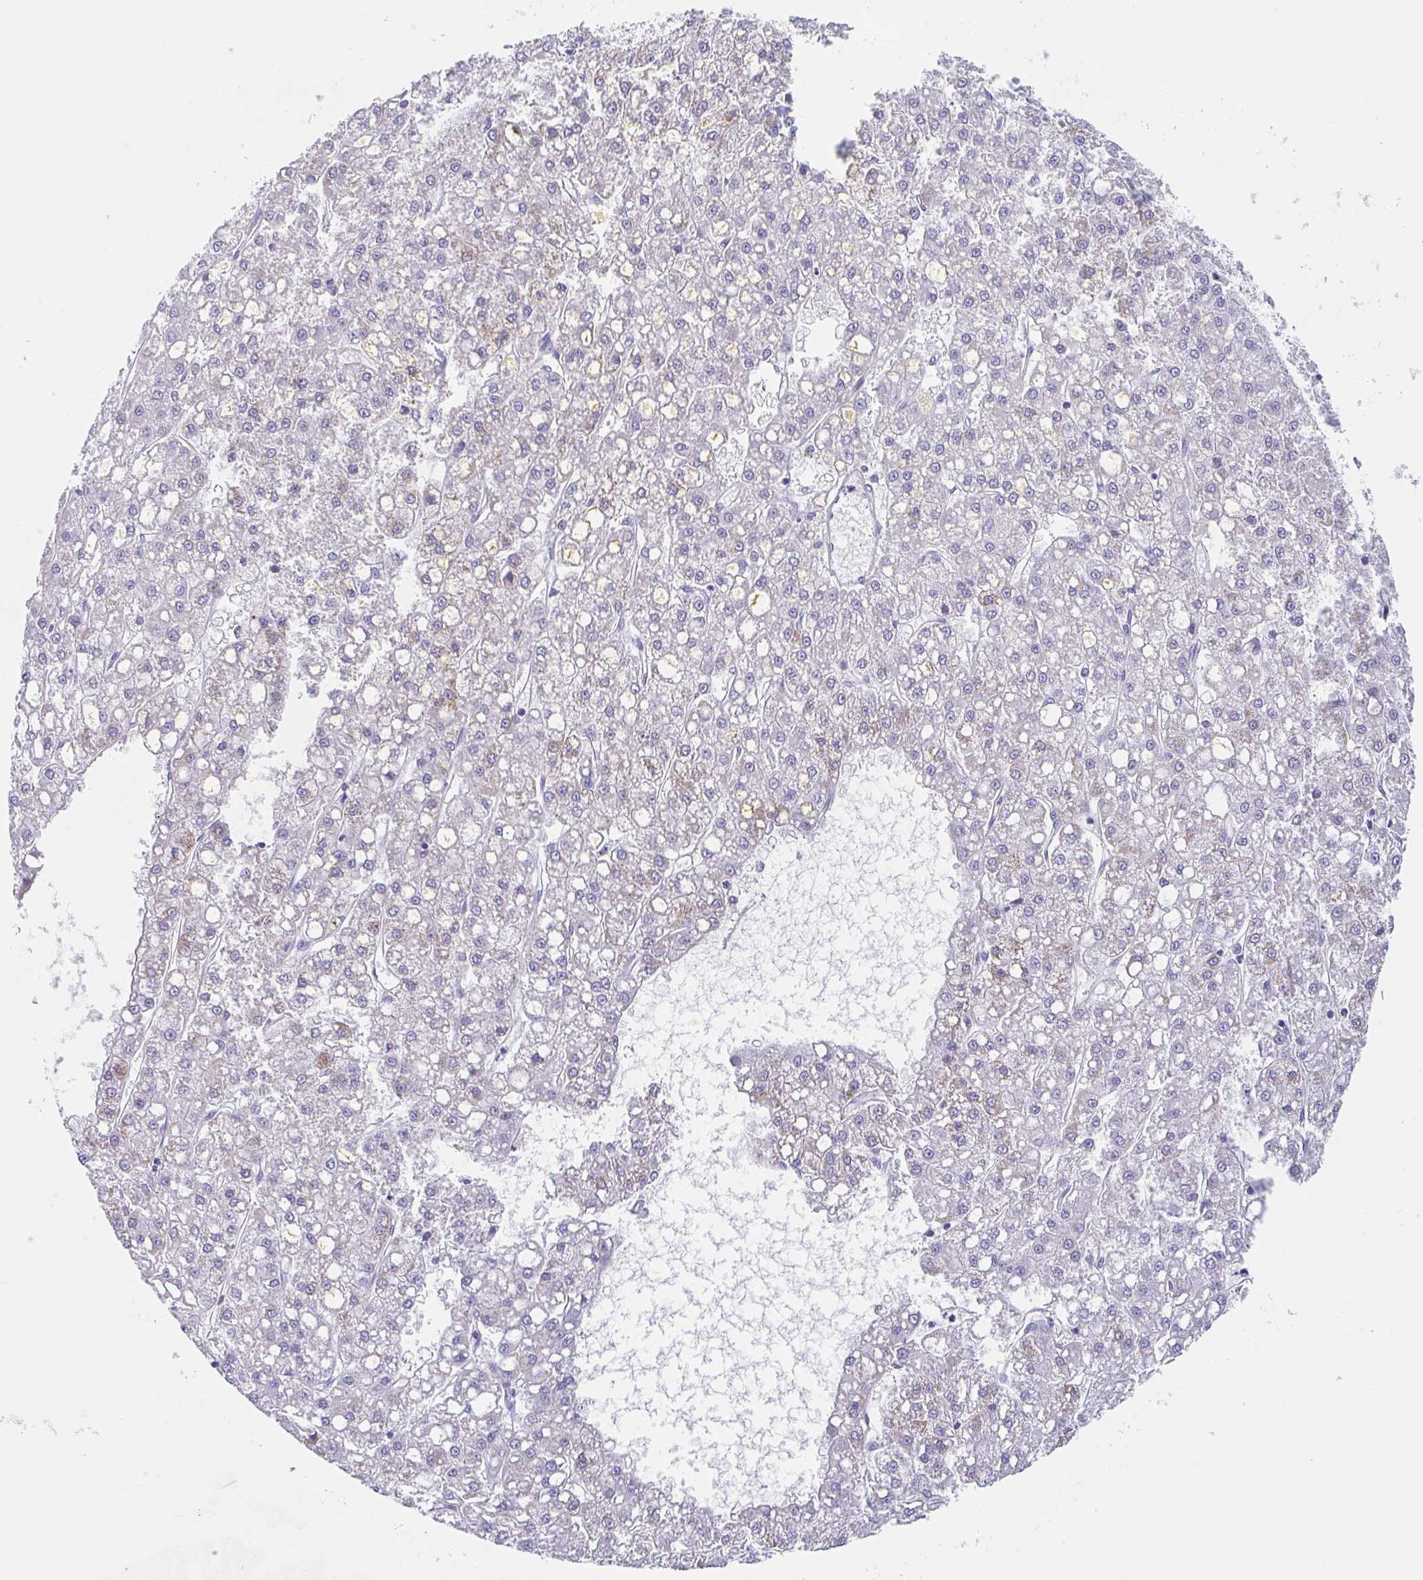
{"staining": {"intensity": "weak", "quantity": "<25%", "location": "cytoplasmic/membranous"}, "tissue": "liver cancer", "cell_type": "Tumor cells", "image_type": "cancer", "snomed": [{"axis": "morphology", "description": "Carcinoma, Hepatocellular, NOS"}, {"axis": "topography", "description": "Liver"}], "caption": "A micrograph of hepatocellular carcinoma (liver) stained for a protein displays no brown staining in tumor cells.", "gene": "TAS2R41", "patient": {"sex": "male", "age": 67}}